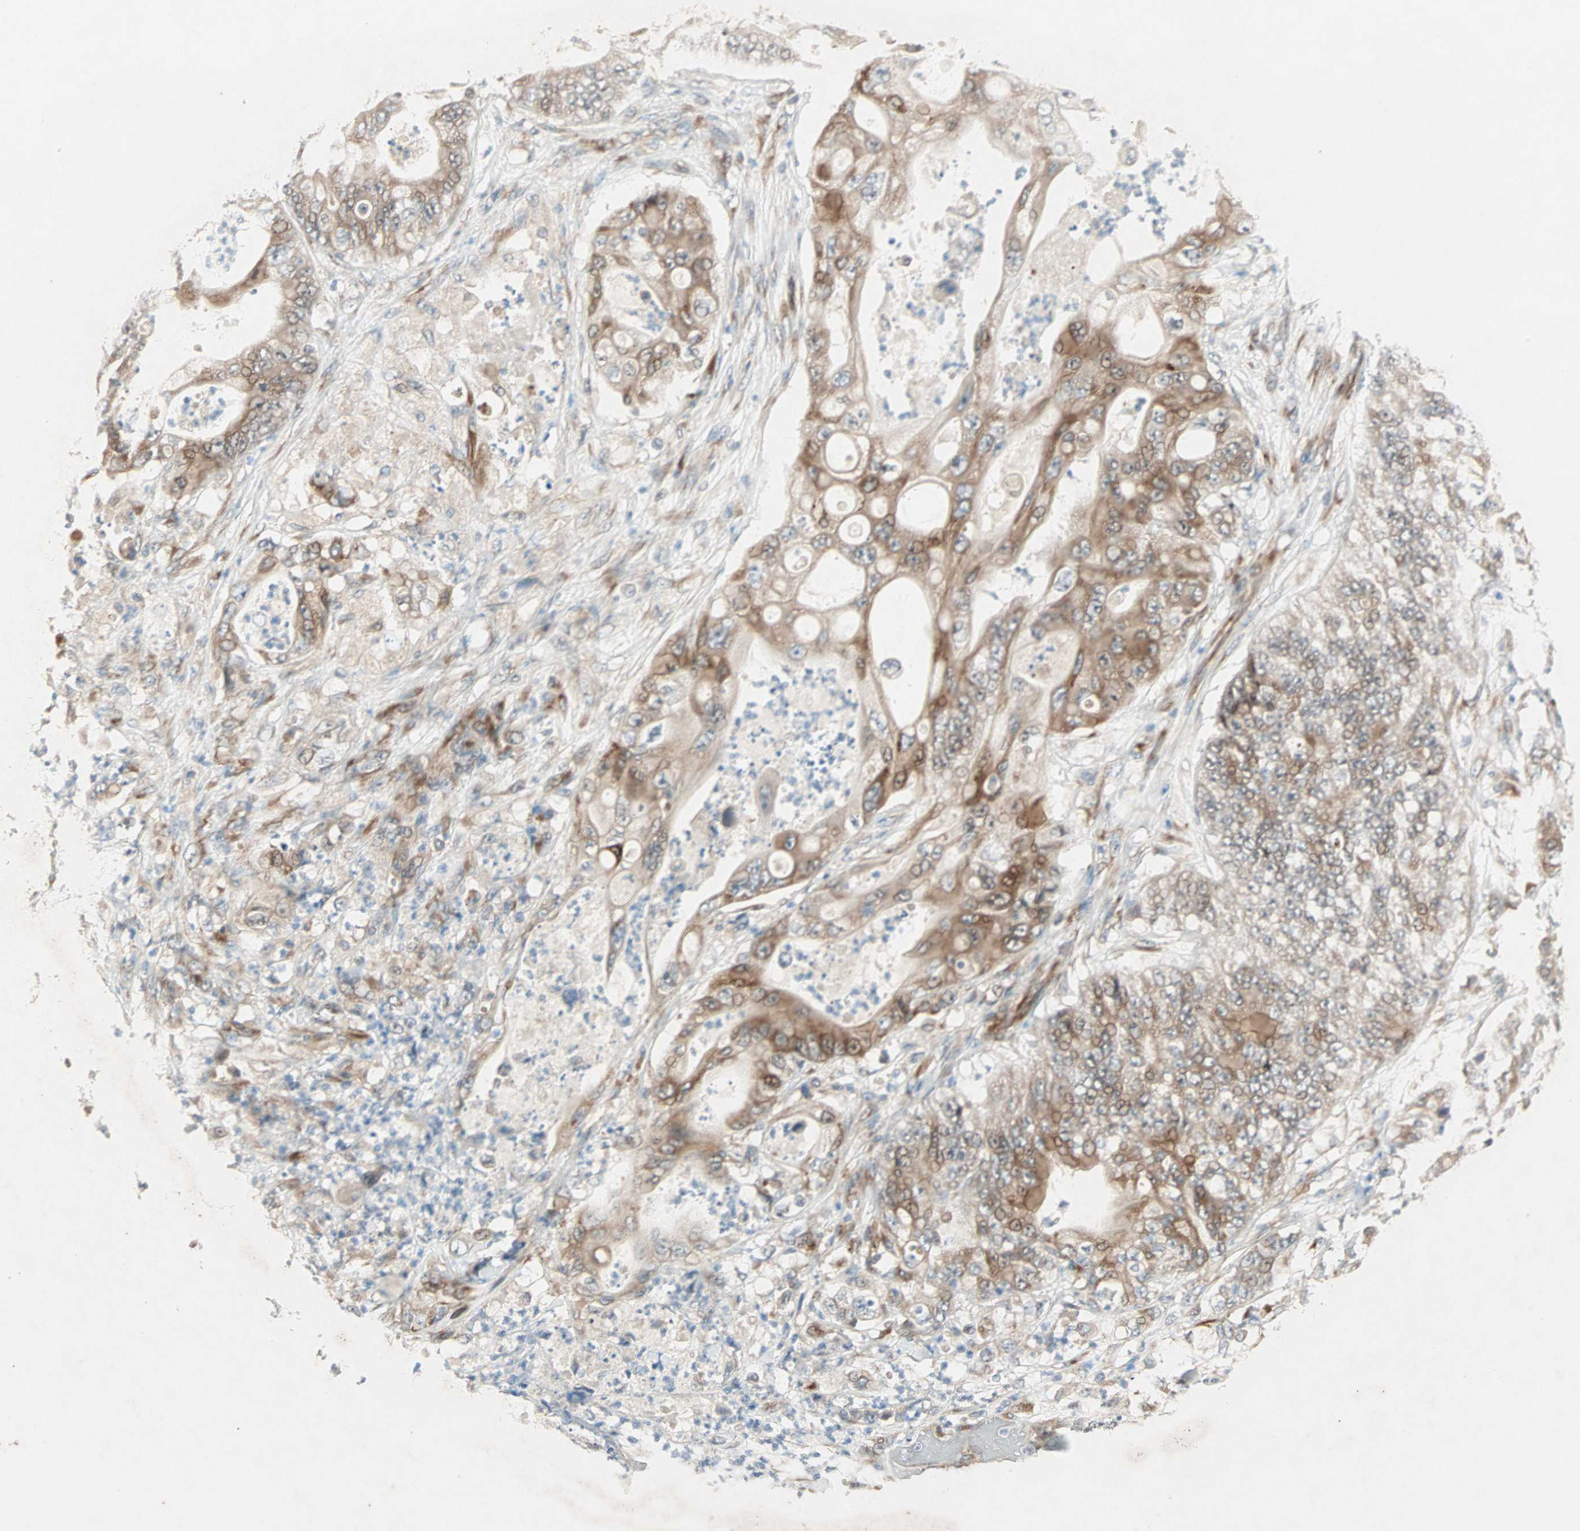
{"staining": {"intensity": "moderate", "quantity": ">75%", "location": "cytoplasmic/membranous,nuclear"}, "tissue": "stomach cancer", "cell_type": "Tumor cells", "image_type": "cancer", "snomed": [{"axis": "morphology", "description": "Adenocarcinoma, NOS"}, {"axis": "topography", "description": "Stomach"}], "caption": "Immunohistochemistry (IHC) photomicrograph of neoplastic tissue: adenocarcinoma (stomach) stained using immunohistochemistry (IHC) displays medium levels of moderate protein expression localized specifically in the cytoplasmic/membranous and nuclear of tumor cells, appearing as a cytoplasmic/membranous and nuclear brown color.", "gene": "ZNF37A", "patient": {"sex": "female", "age": 73}}